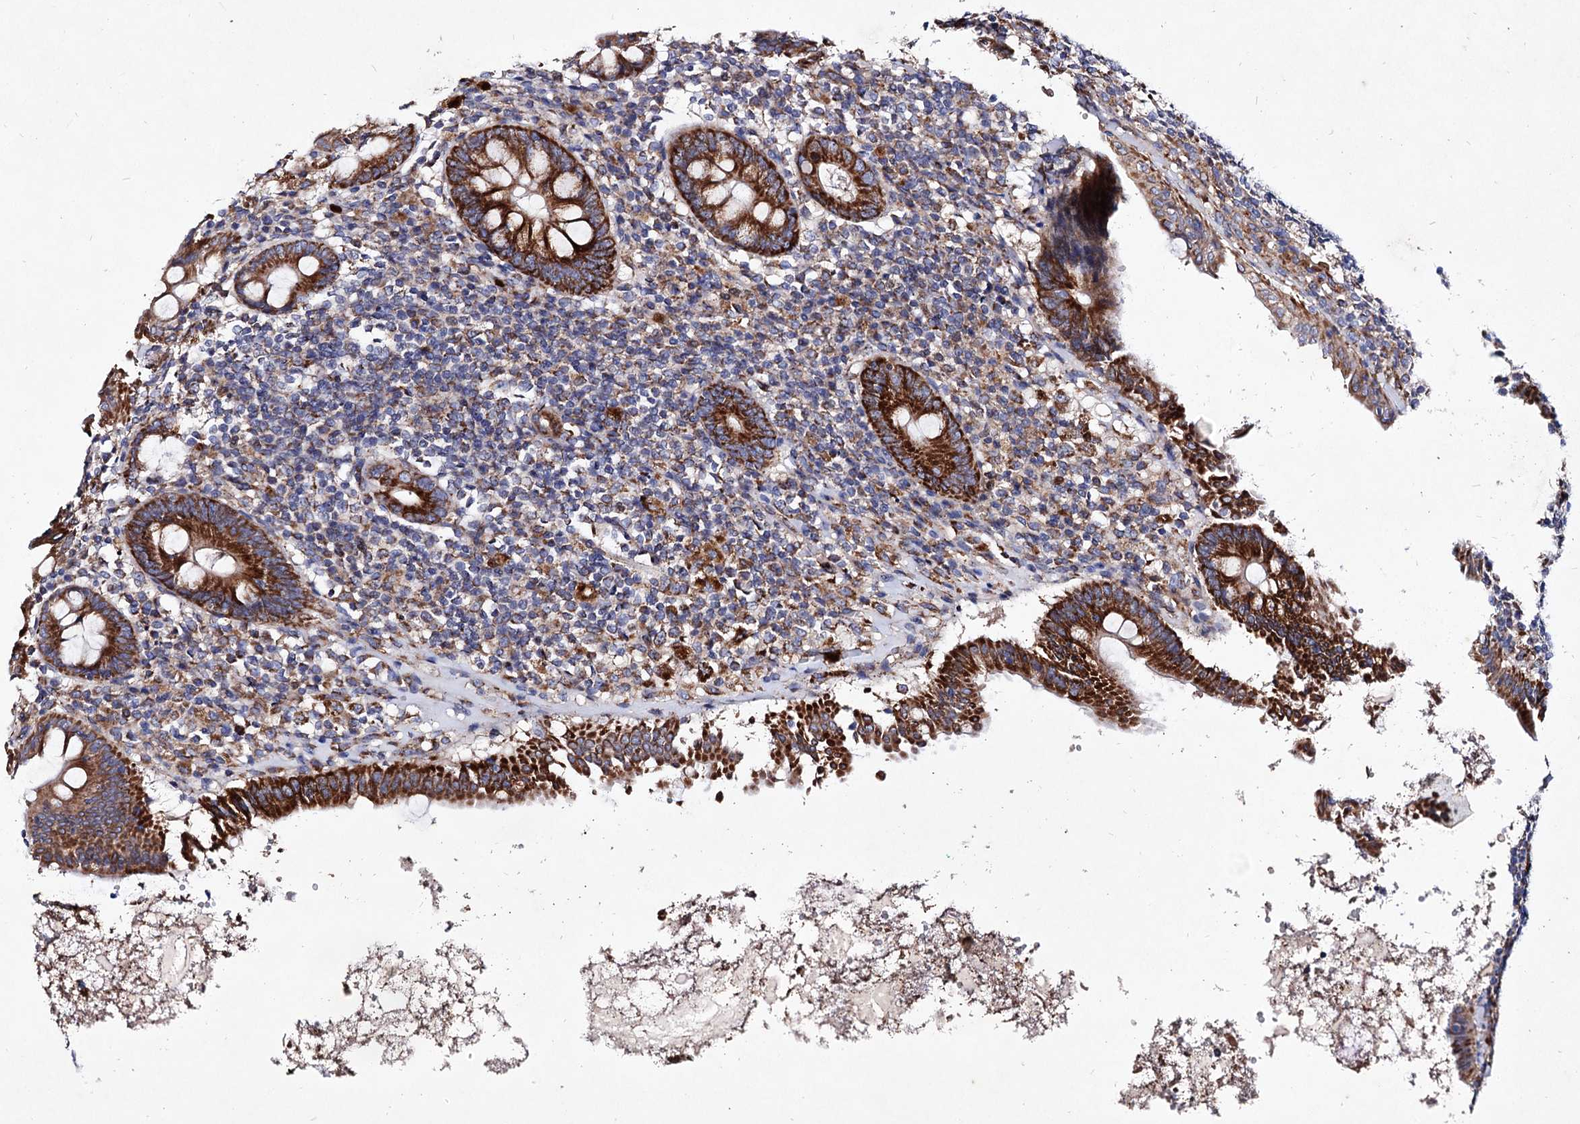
{"staining": {"intensity": "strong", "quantity": ">75%", "location": "cytoplasmic/membranous"}, "tissue": "appendix", "cell_type": "Glandular cells", "image_type": "normal", "snomed": [{"axis": "morphology", "description": "Normal tissue, NOS"}, {"axis": "topography", "description": "Appendix"}], "caption": "Strong cytoplasmic/membranous expression for a protein is appreciated in approximately >75% of glandular cells of unremarkable appendix using IHC.", "gene": "ACAD9", "patient": {"sex": "female", "age": 54}}